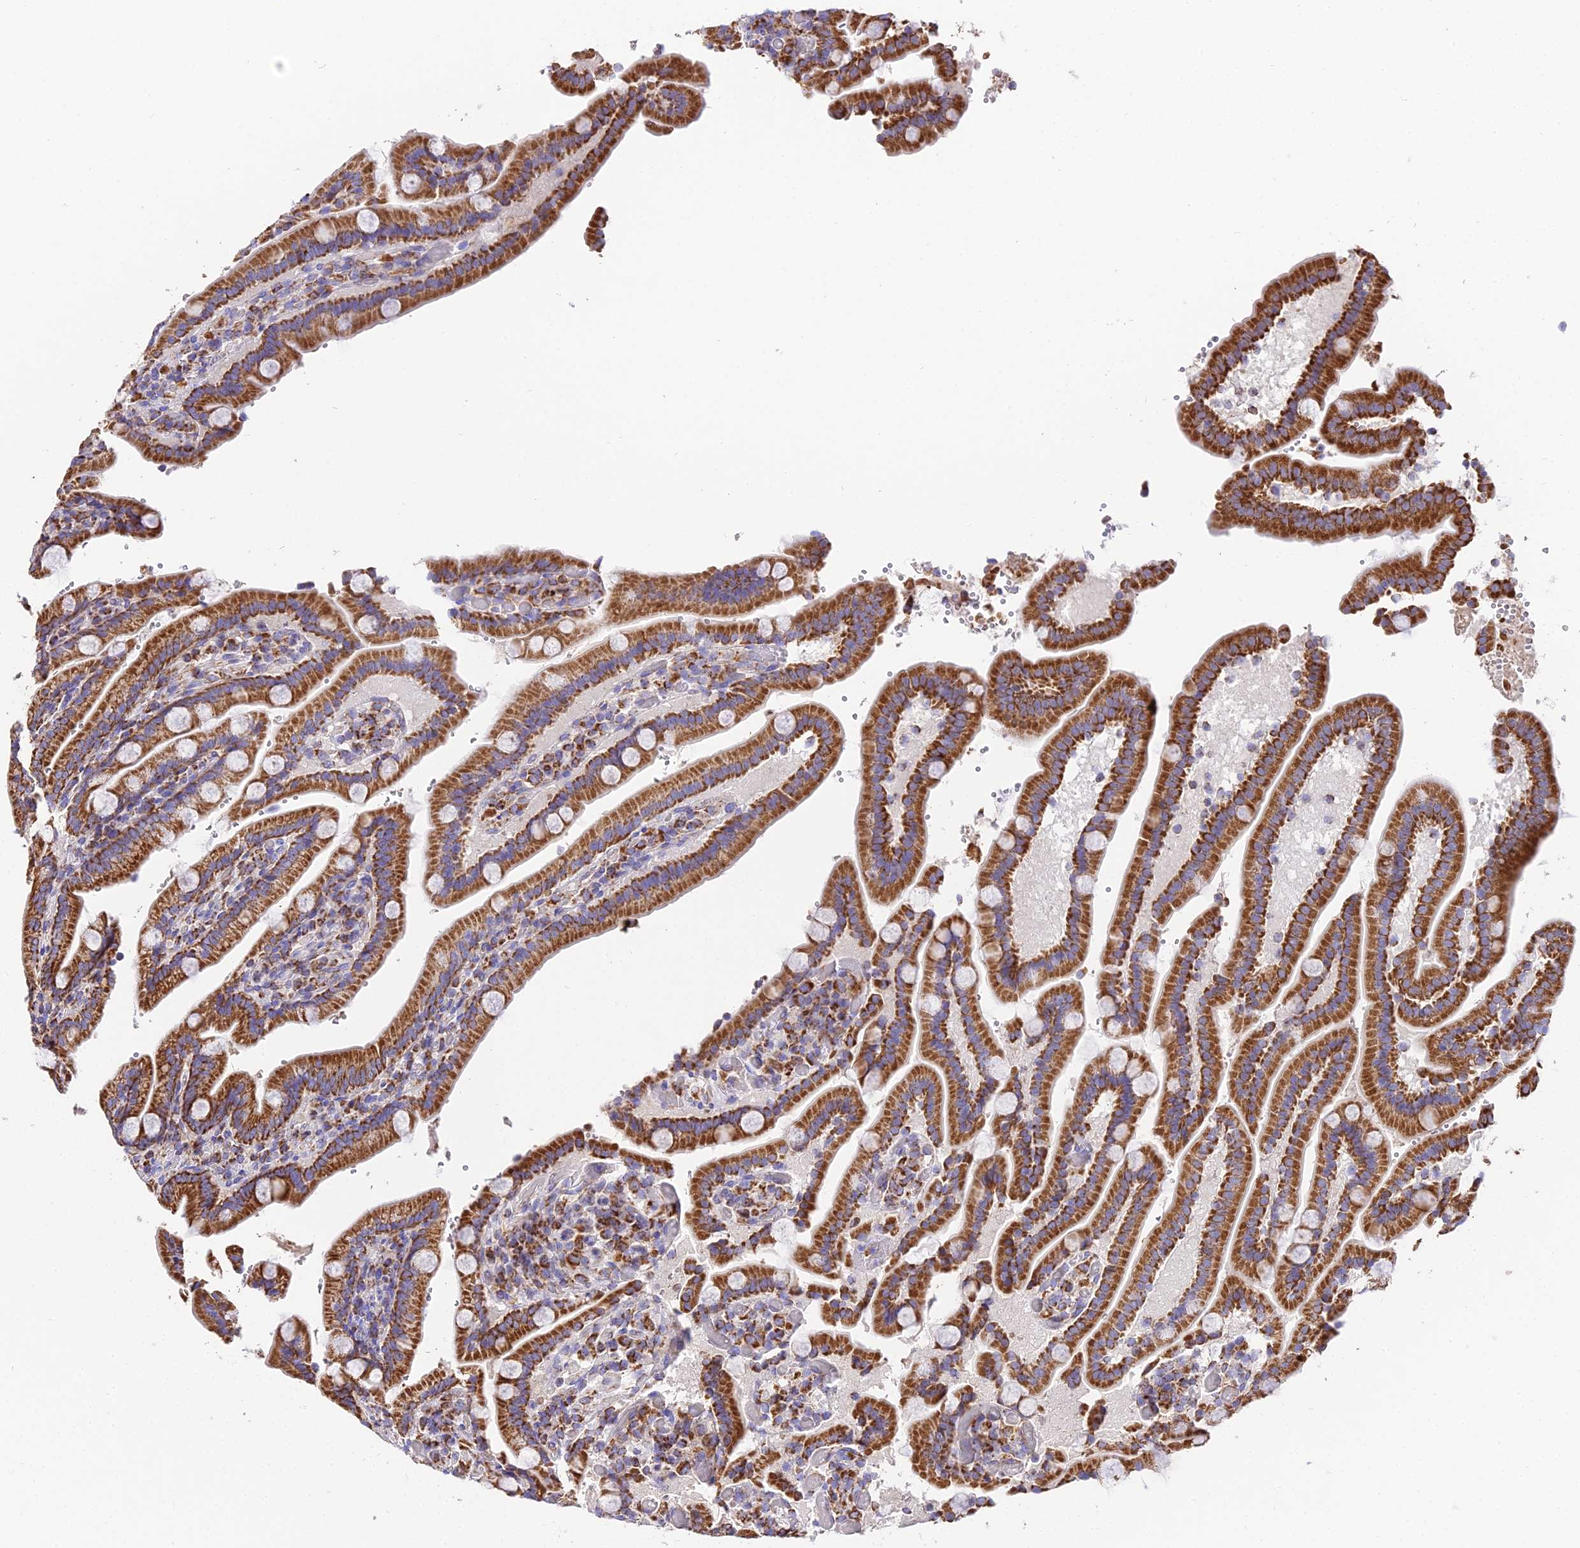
{"staining": {"intensity": "strong", "quantity": ">75%", "location": "cytoplasmic/membranous"}, "tissue": "duodenum", "cell_type": "Glandular cells", "image_type": "normal", "snomed": [{"axis": "morphology", "description": "Normal tissue, NOS"}, {"axis": "topography", "description": "Duodenum"}], "caption": "An image of duodenum stained for a protein demonstrates strong cytoplasmic/membranous brown staining in glandular cells. The staining was performed using DAB, with brown indicating positive protein expression. Nuclei are stained blue with hematoxylin.", "gene": "OCIAD1", "patient": {"sex": "female", "age": 62}}